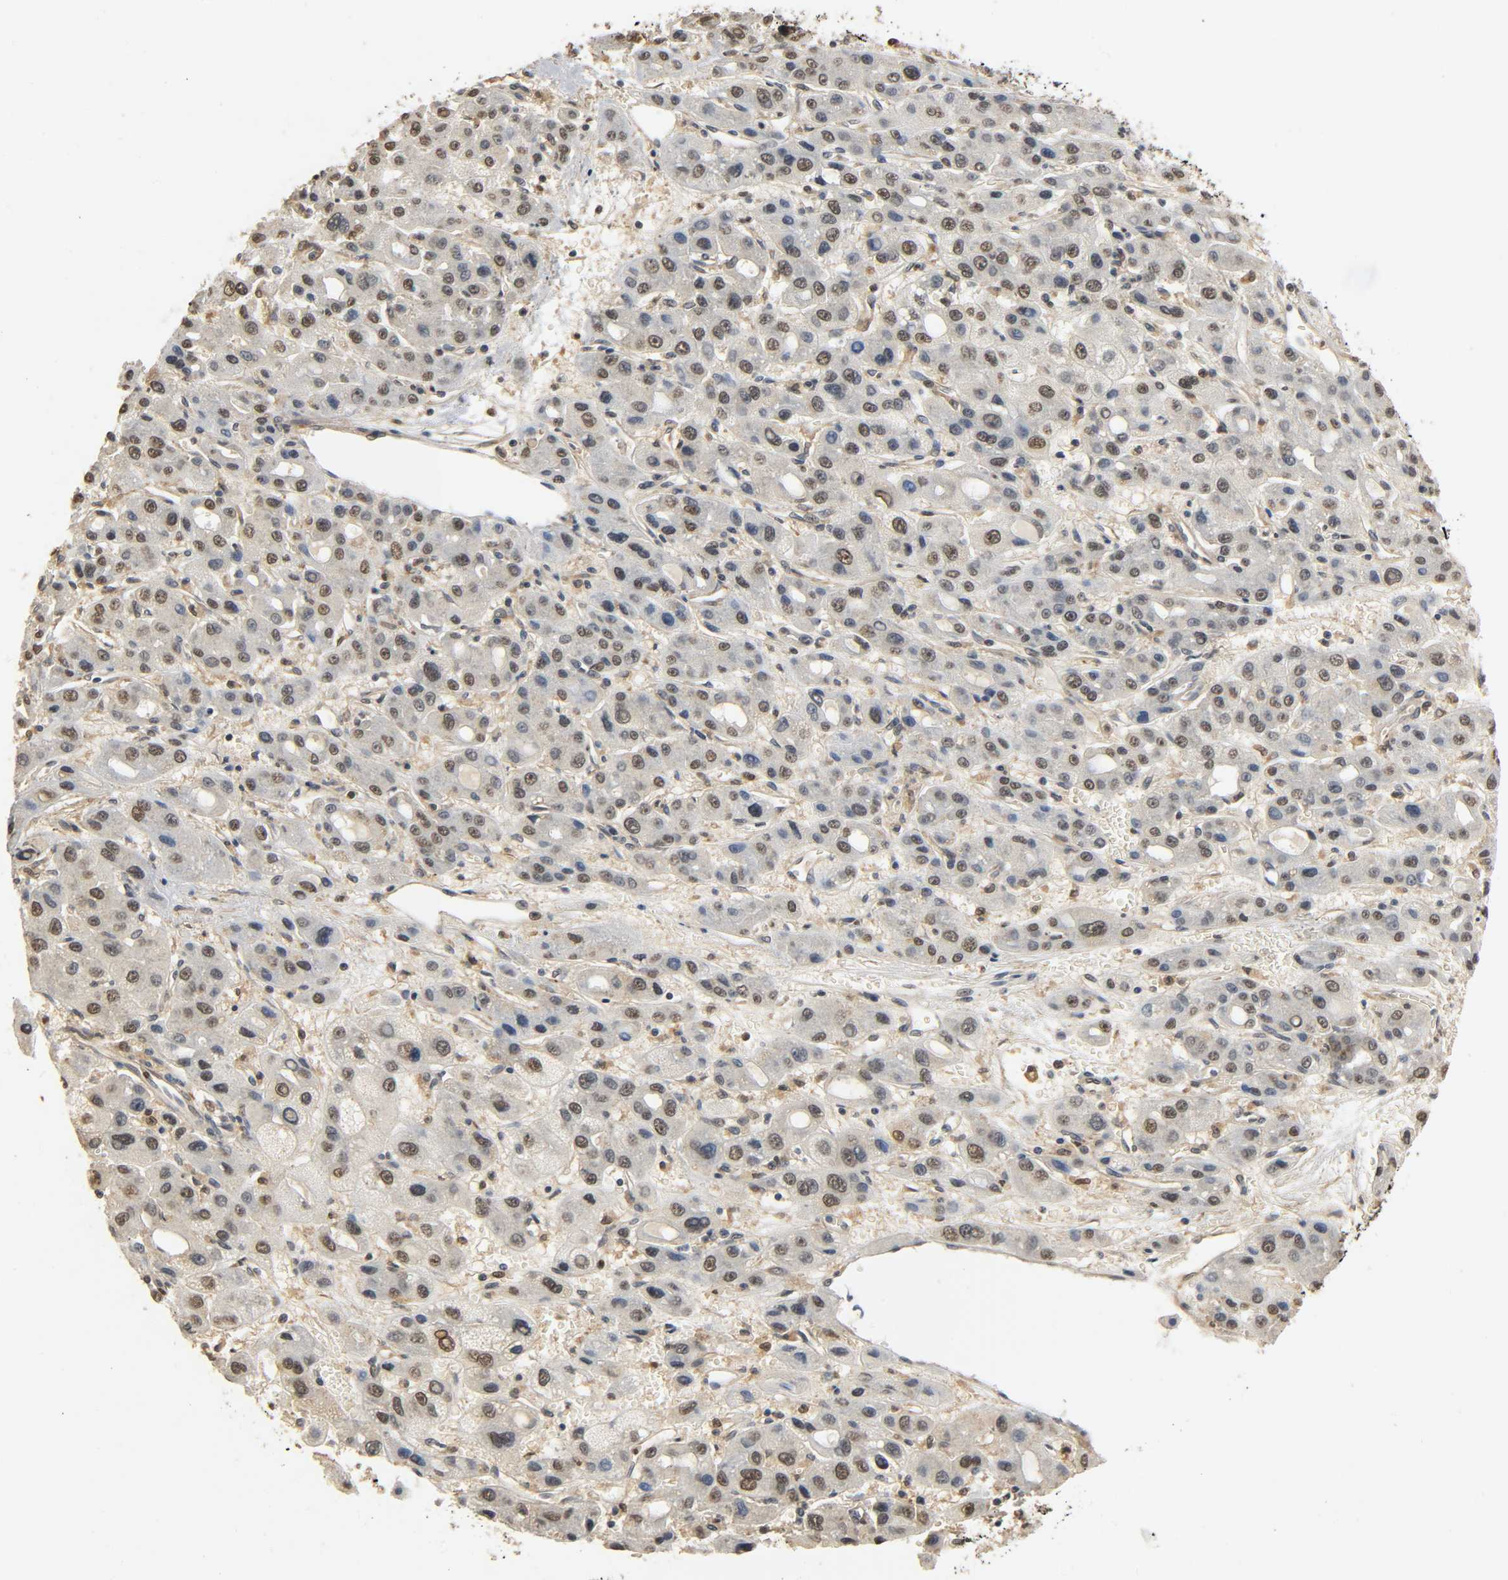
{"staining": {"intensity": "weak", "quantity": "25%-75%", "location": "nuclear"}, "tissue": "liver cancer", "cell_type": "Tumor cells", "image_type": "cancer", "snomed": [{"axis": "morphology", "description": "Carcinoma, Hepatocellular, NOS"}, {"axis": "topography", "description": "Liver"}], "caption": "Immunohistochemical staining of human liver hepatocellular carcinoma shows low levels of weak nuclear expression in approximately 25%-75% of tumor cells.", "gene": "ZFPM2", "patient": {"sex": "male", "age": 55}}